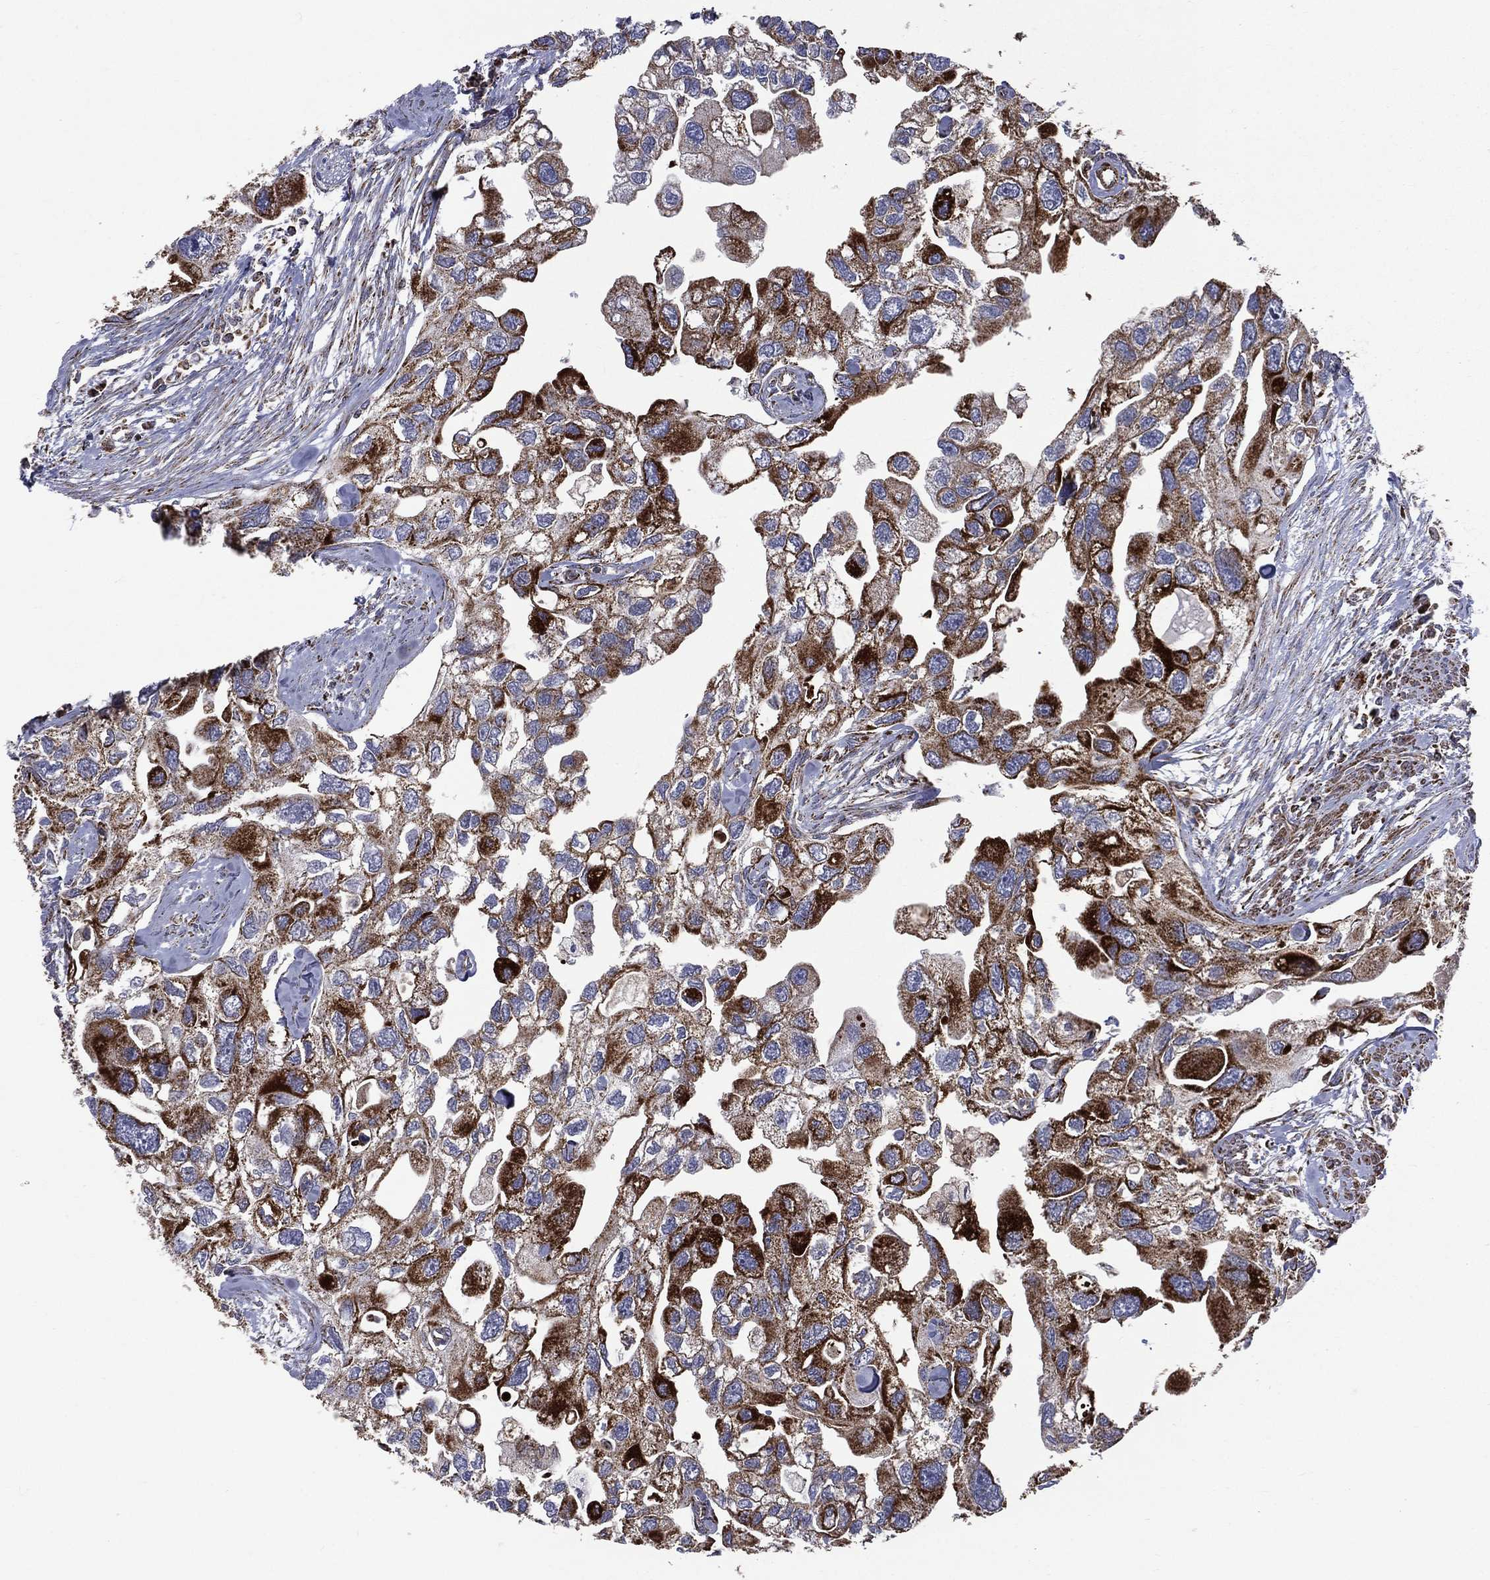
{"staining": {"intensity": "strong", "quantity": ">75%", "location": "cytoplasmic/membranous"}, "tissue": "urothelial cancer", "cell_type": "Tumor cells", "image_type": "cancer", "snomed": [{"axis": "morphology", "description": "Urothelial carcinoma, High grade"}, {"axis": "topography", "description": "Urinary bladder"}], "caption": "Urothelial carcinoma (high-grade) was stained to show a protein in brown. There is high levels of strong cytoplasmic/membranous staining in about >75% of tumor cells. (brown staining indicates protein expression, while blue staining denotes nuclei).", "gene": "GOT2", "patient": {"sex": "male", "age": 59}}